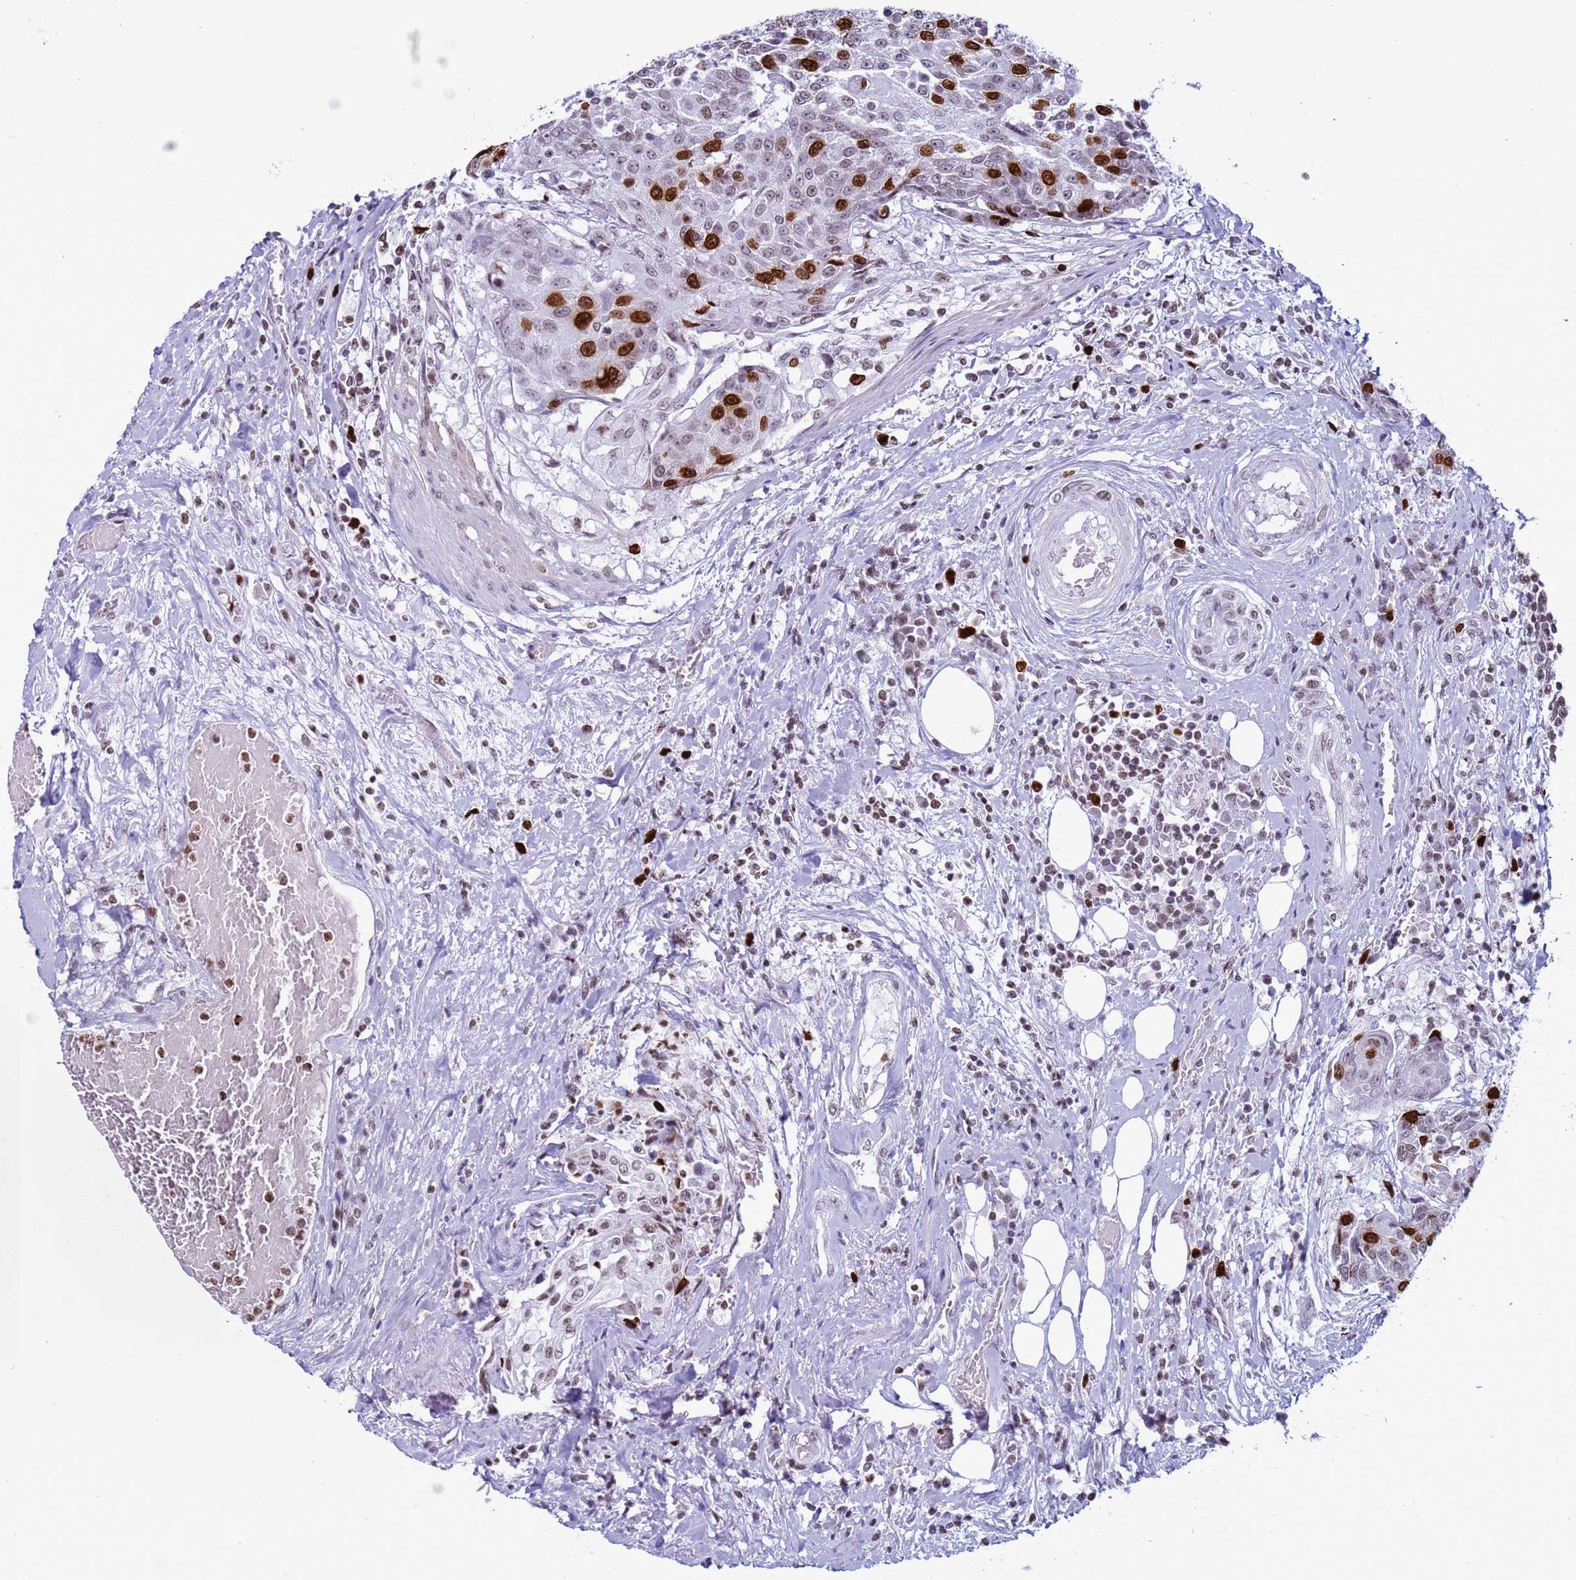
{"staining": {"intensity": "strong", "quantity": "25%-75%", "location": "nuclear"}, "tissue": "urothelial cancer", "cell_type": "Tumor cells", "image_type": "cancer", "snomed": [{"axis": "morphology", "description": "Urothelial carcinoma, High grade"}, {"axis": "topography", "description": "Urinary bladder"}], "caption": "Immunohistochemical staining of high-grade urothelial carcinoma exhibits strong nuclear protein positivity in about 25%-75% of tumor cells.", "gene": "H4C8", "patient": {"sex": "female", "age": 63}}